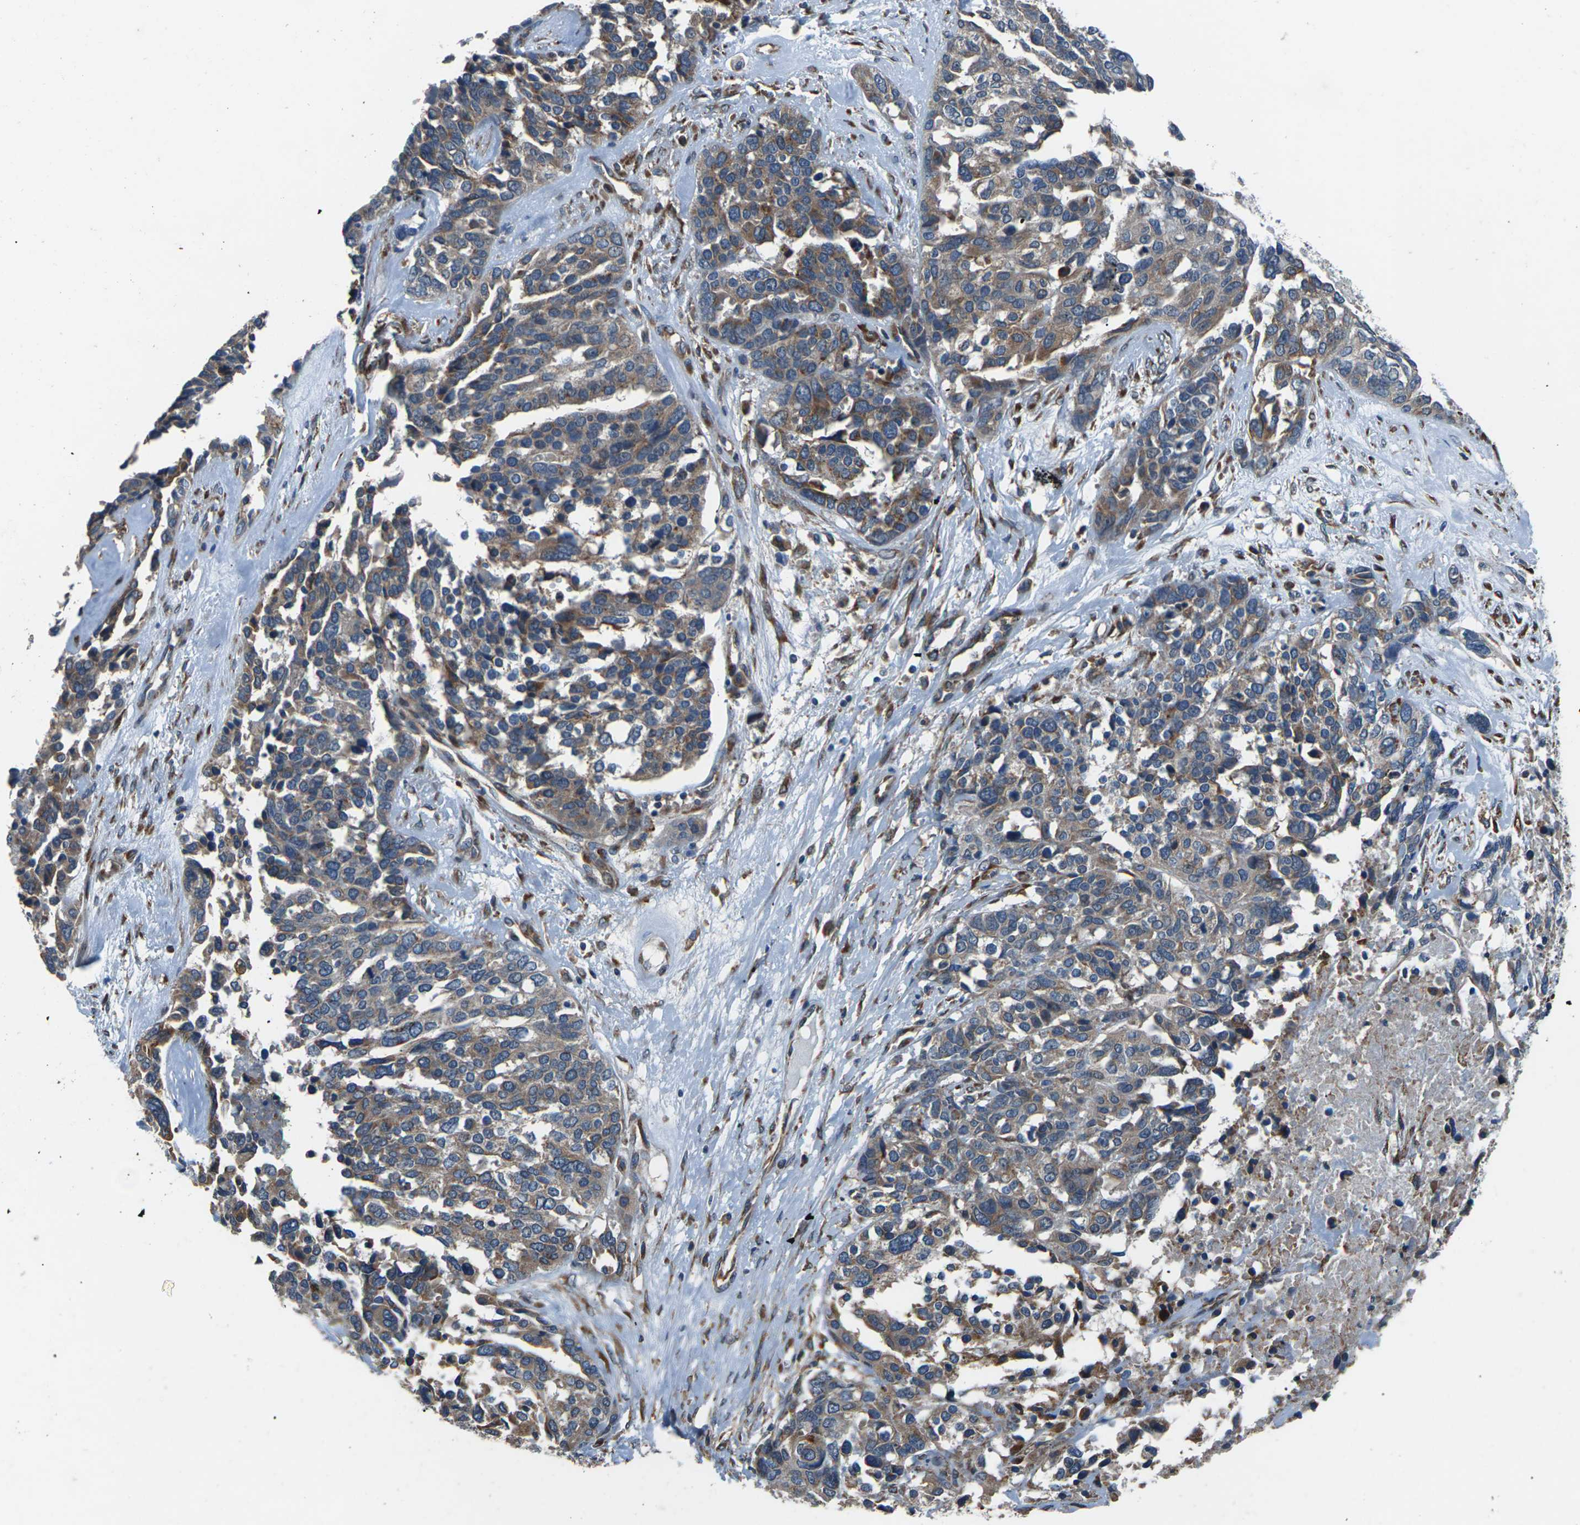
{"staining": {"intensity": "moderate", "quantity": ">75%", "location": "cytoplasmic/membranous"}, "tissue": "ovarian cancer", "cell_type": "Tumor cells", "image_type": "cancer", "snomed": [{"axis": "morphology", "description": "Cystadenocarcinoma, serous, NOS"}, {"axis": "topography", "description": "Ovary"}], "caption": "Moderate cytoplasmic/membranous protein expression is identified in about >75% of tumor cells in ovarian serous cystadenocarcinoma.", "gene": "GABRP", "patient": {"sex": "female", "age": 44}}